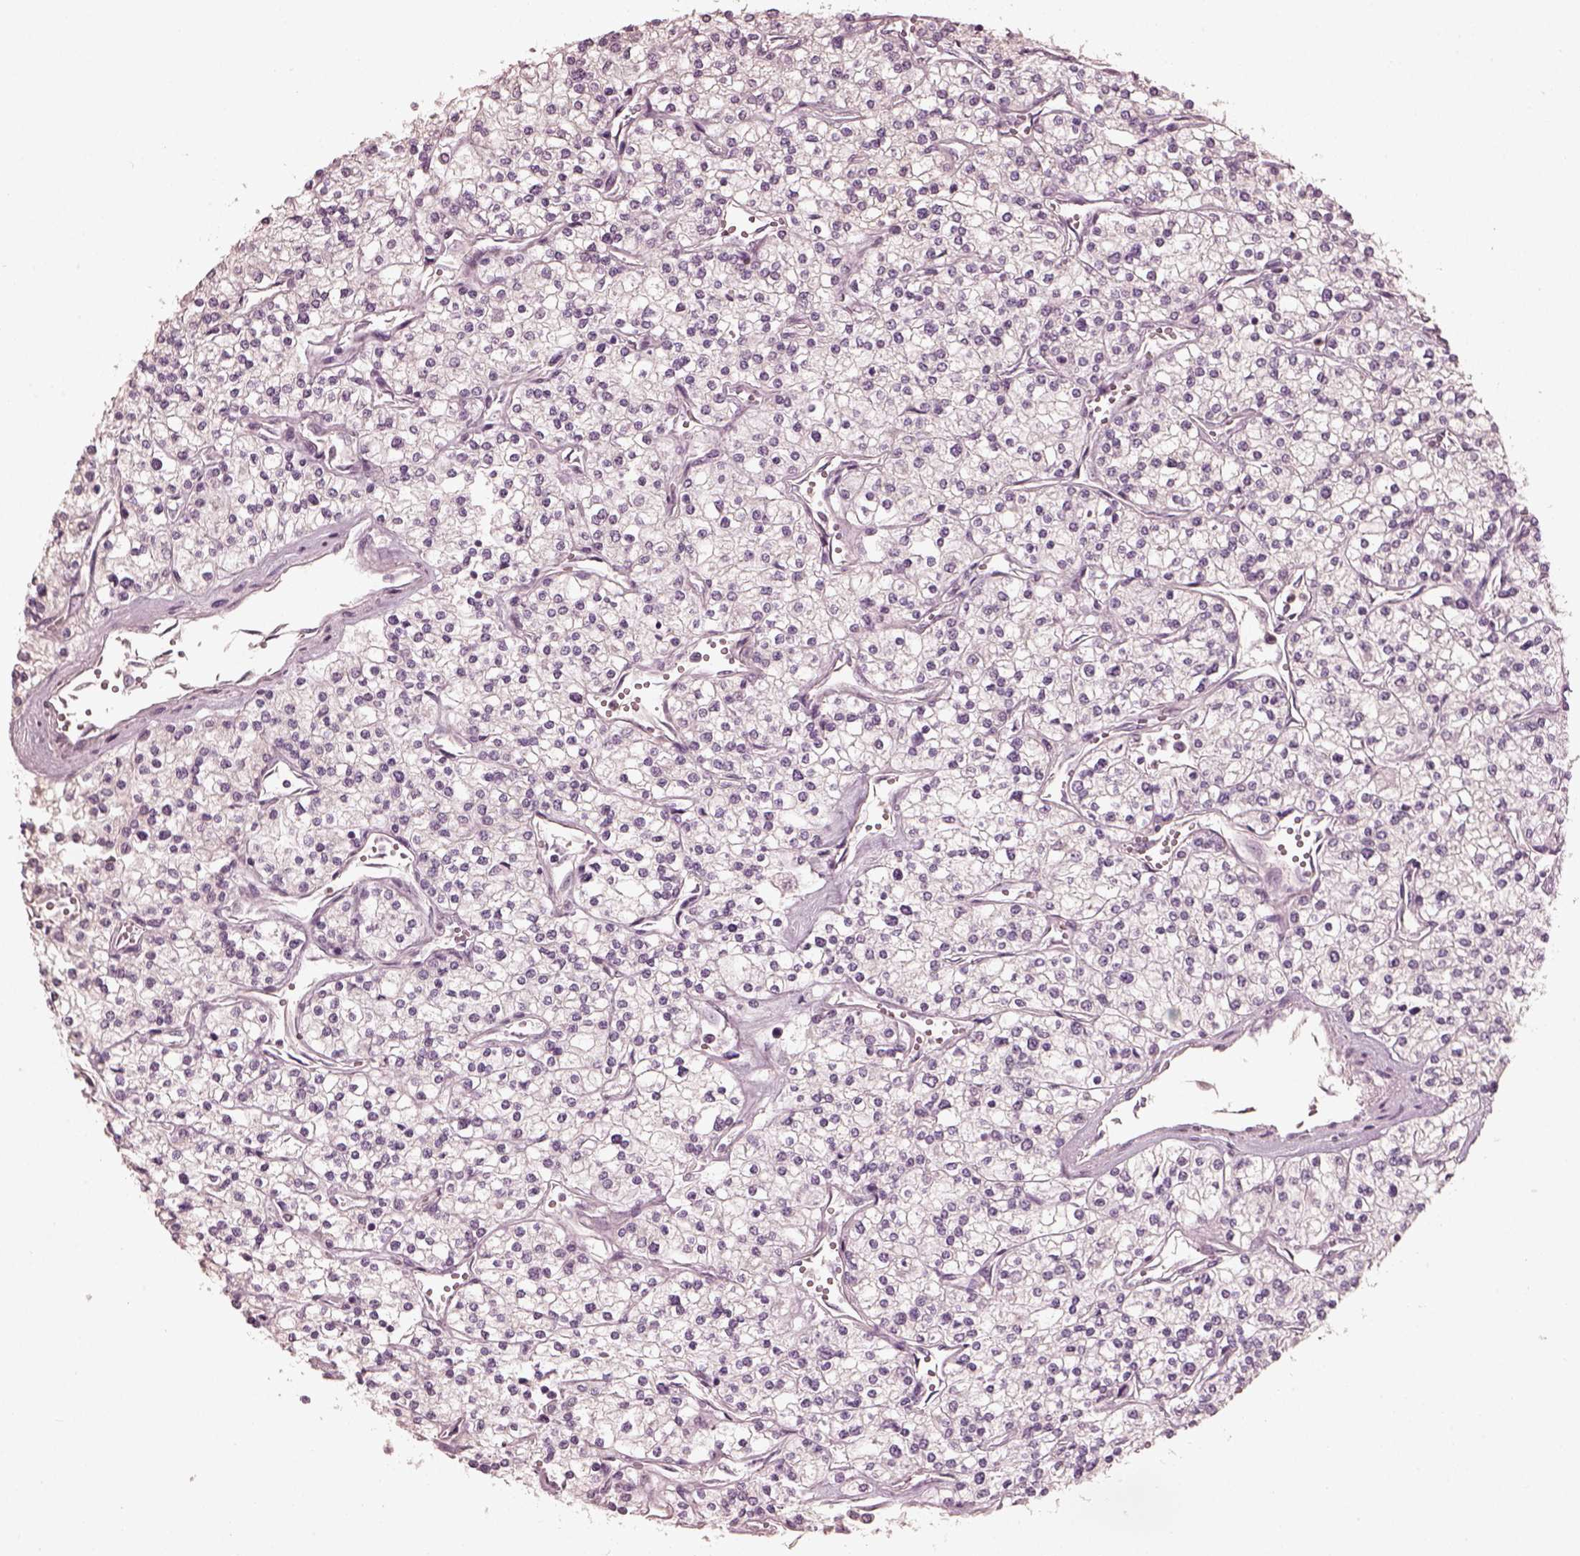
{"staining": {"intensity": "negative", "quantity": "none", "location": "none"}, "tissue": "renal cancer", "cell_type": "Tumor cells", "image_type": "cancer", "snomed": [{"axis": "morphology", "description": "Adenocarcinoma, NOS"}, {"axis": "topography", "description": "Kidney"}], "caption": "Adenocarcinoma (renal) stained for a protein using immunohistochemistry (IHC) exhibits no positivity tumor cells.", "gene": "OPTC", "patient": {"sex": "male", "age": 80}}